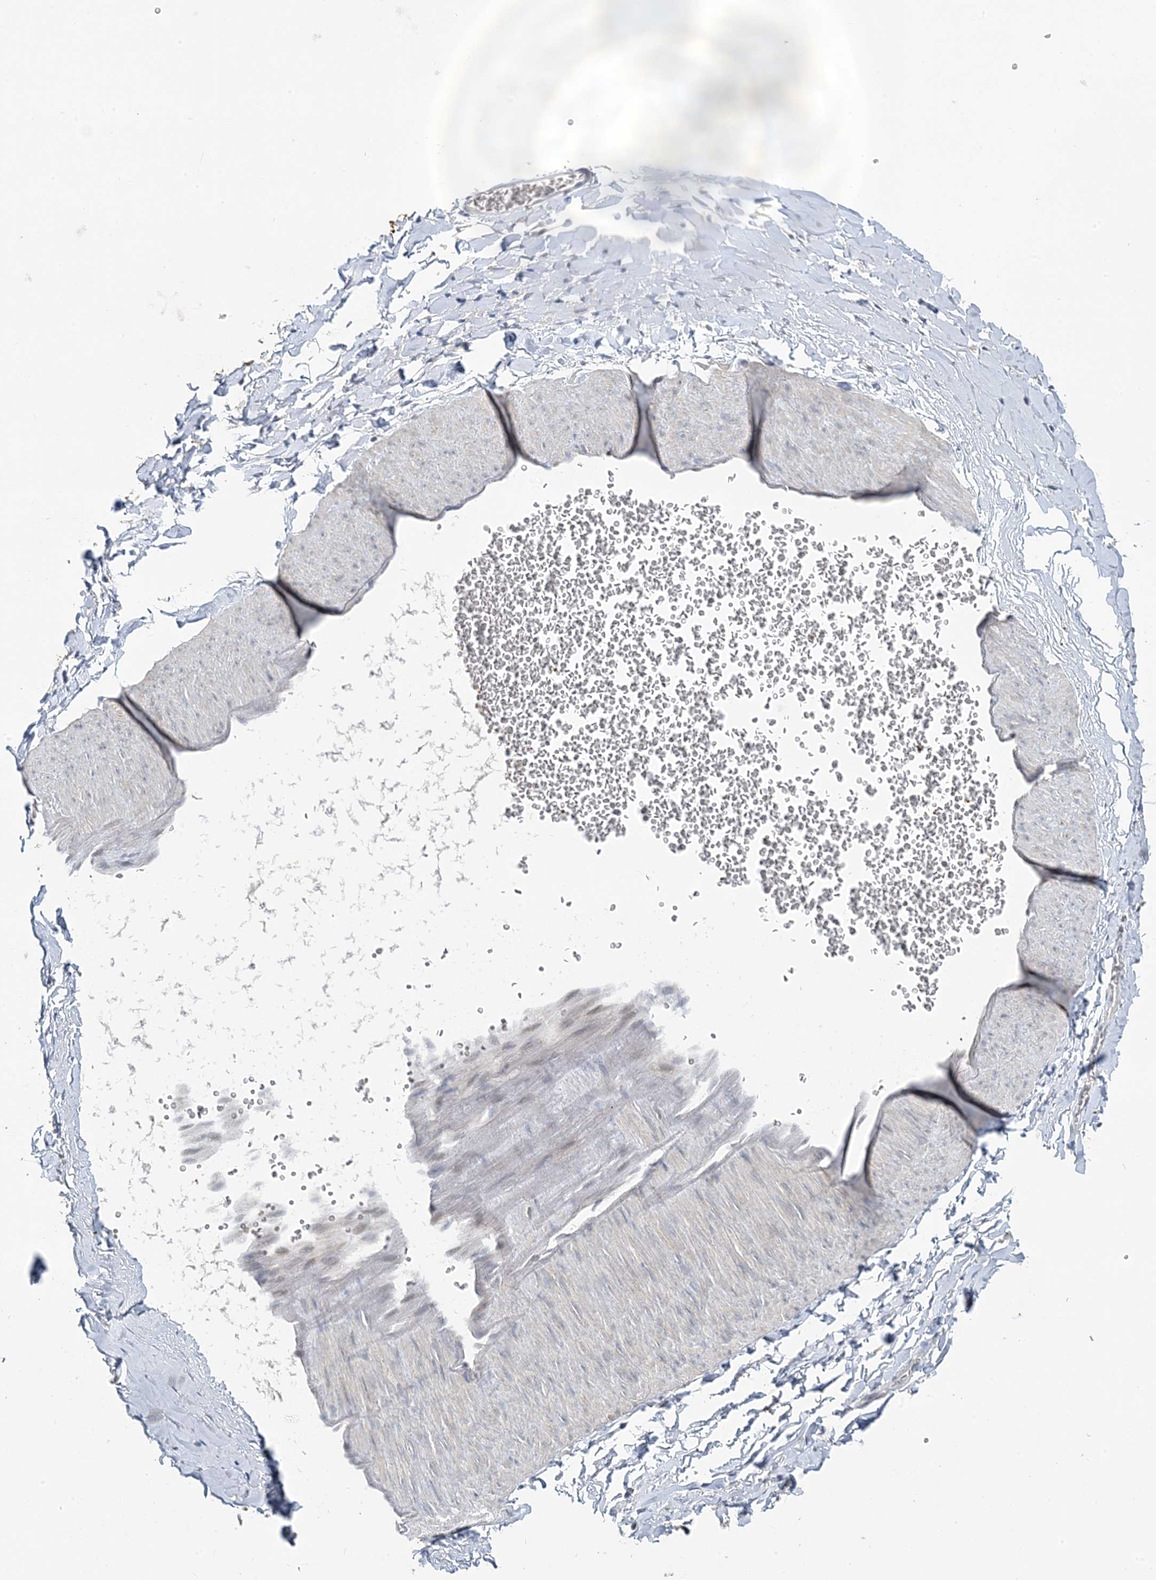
{"staining": {"intensity": "negative", "quantity": "none", "location": "none"}, "tissue": "adipose tissue", "cell_type": "Adipocytes", "image_type": "normal", "snomed": [{"axis": "morphology", "description": "Normal tissue, NOS"}, {"axis": "topography", "description": "Gallbladder"}, {"axis": "topography", "description": "Peripheral nerve tissue"}], "caption": "Image shows no protein staining in adipocytes of normal adipose tissue.", "gene": "LEXM", "patient": {"sex": "male", "age": 38}}